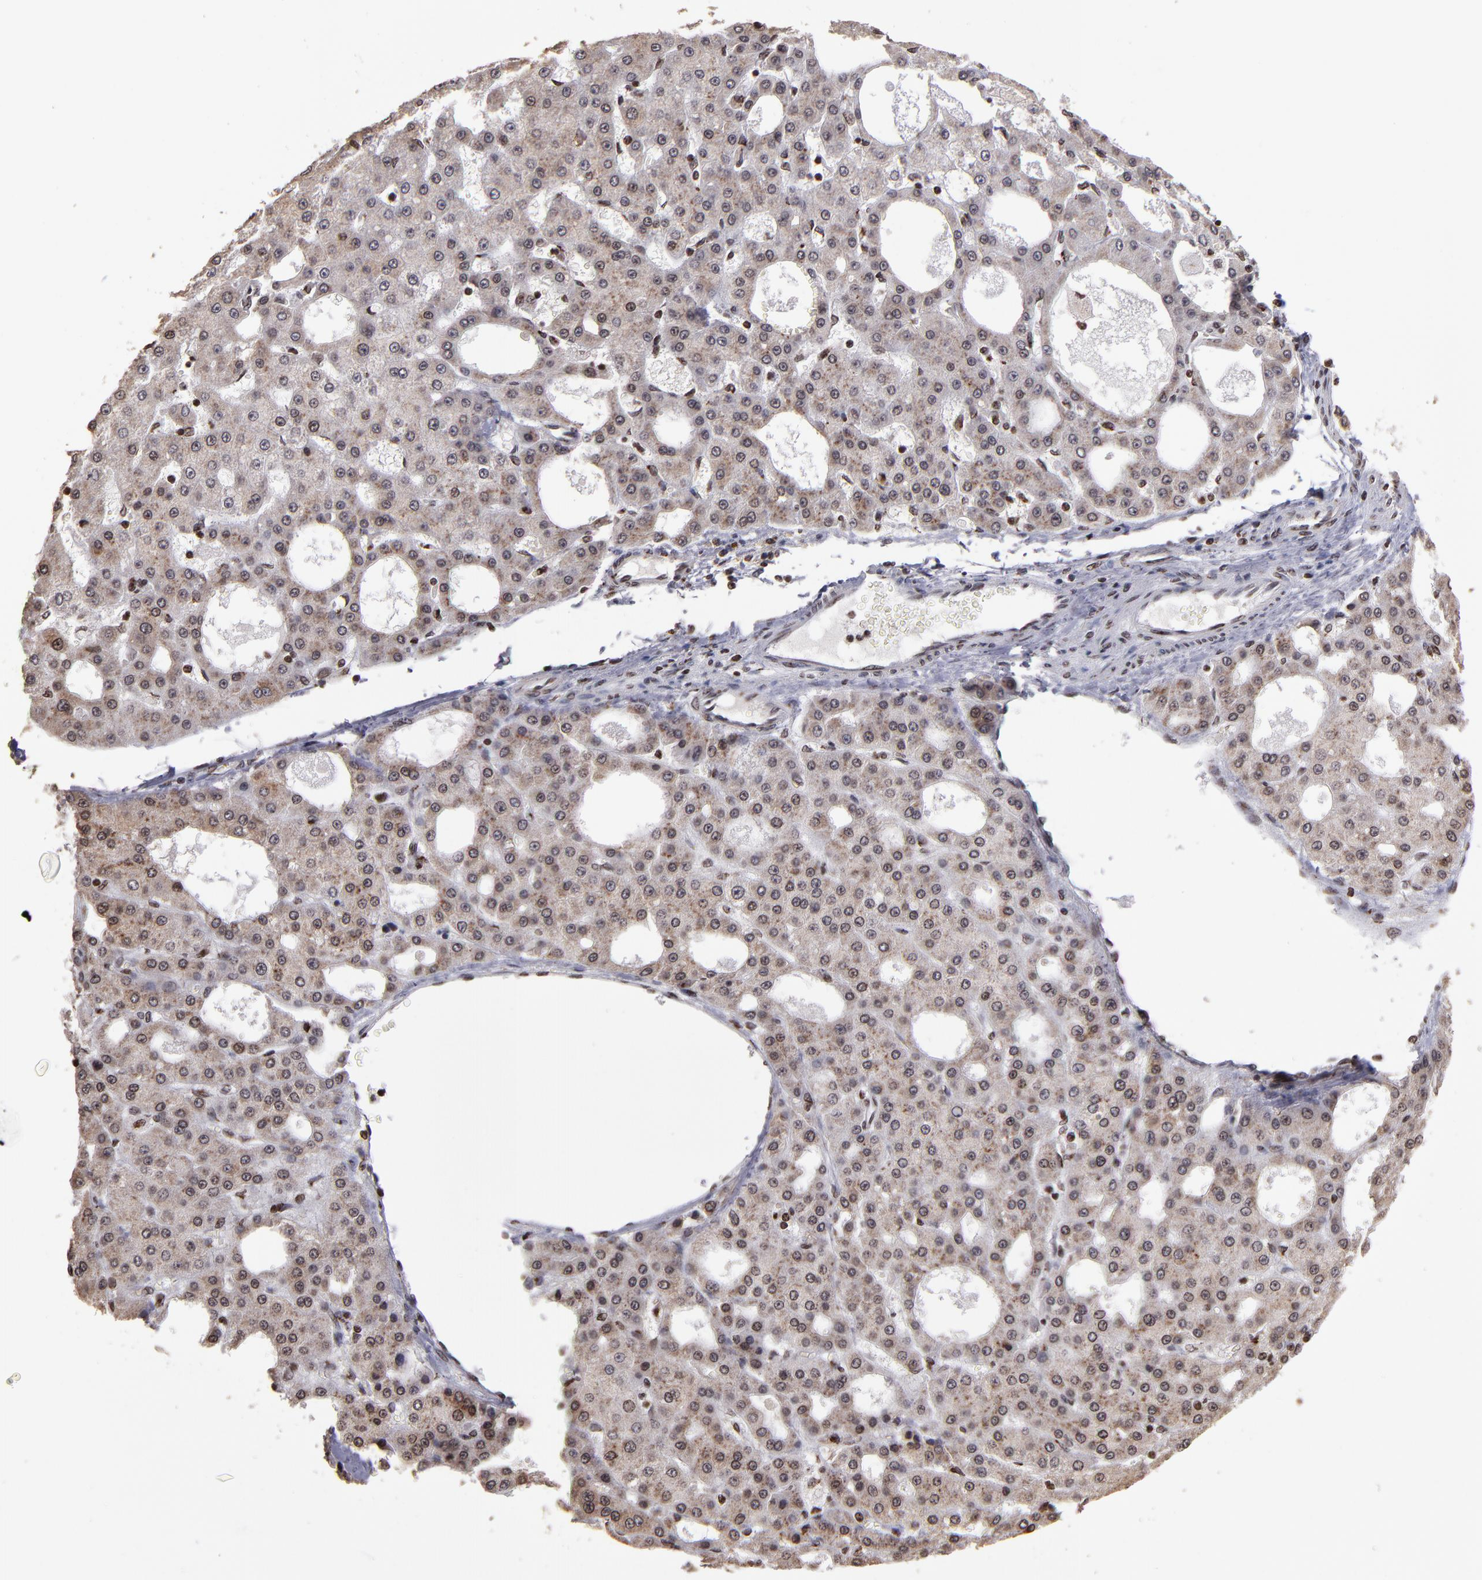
{"staining": {"intensity": "moderate", "quantity": ">75%", "location": "cytoplasmic/membranous,nuclear"}, "tissue": "liver cancer", "cell_type": "Tumor cells", "image_type": "cancer", "snomed": [{"axis": "morphology", "description": "Carcinoma, Hepatocellular, NOS"}, {"axis": "topography", "description": "Liver"}], "caption": "Liver hepatocellular carcinoma stained for a protein shows moderate cytoplasmic/membranous and nuclear positivity in tumor cells. (Stains: DAB in brown, nuclei in blue, Microscopy: brightfield microscopy at high magnification).", "gene": "CSDC2", "patient": {"sex": "male", "age": 47}}